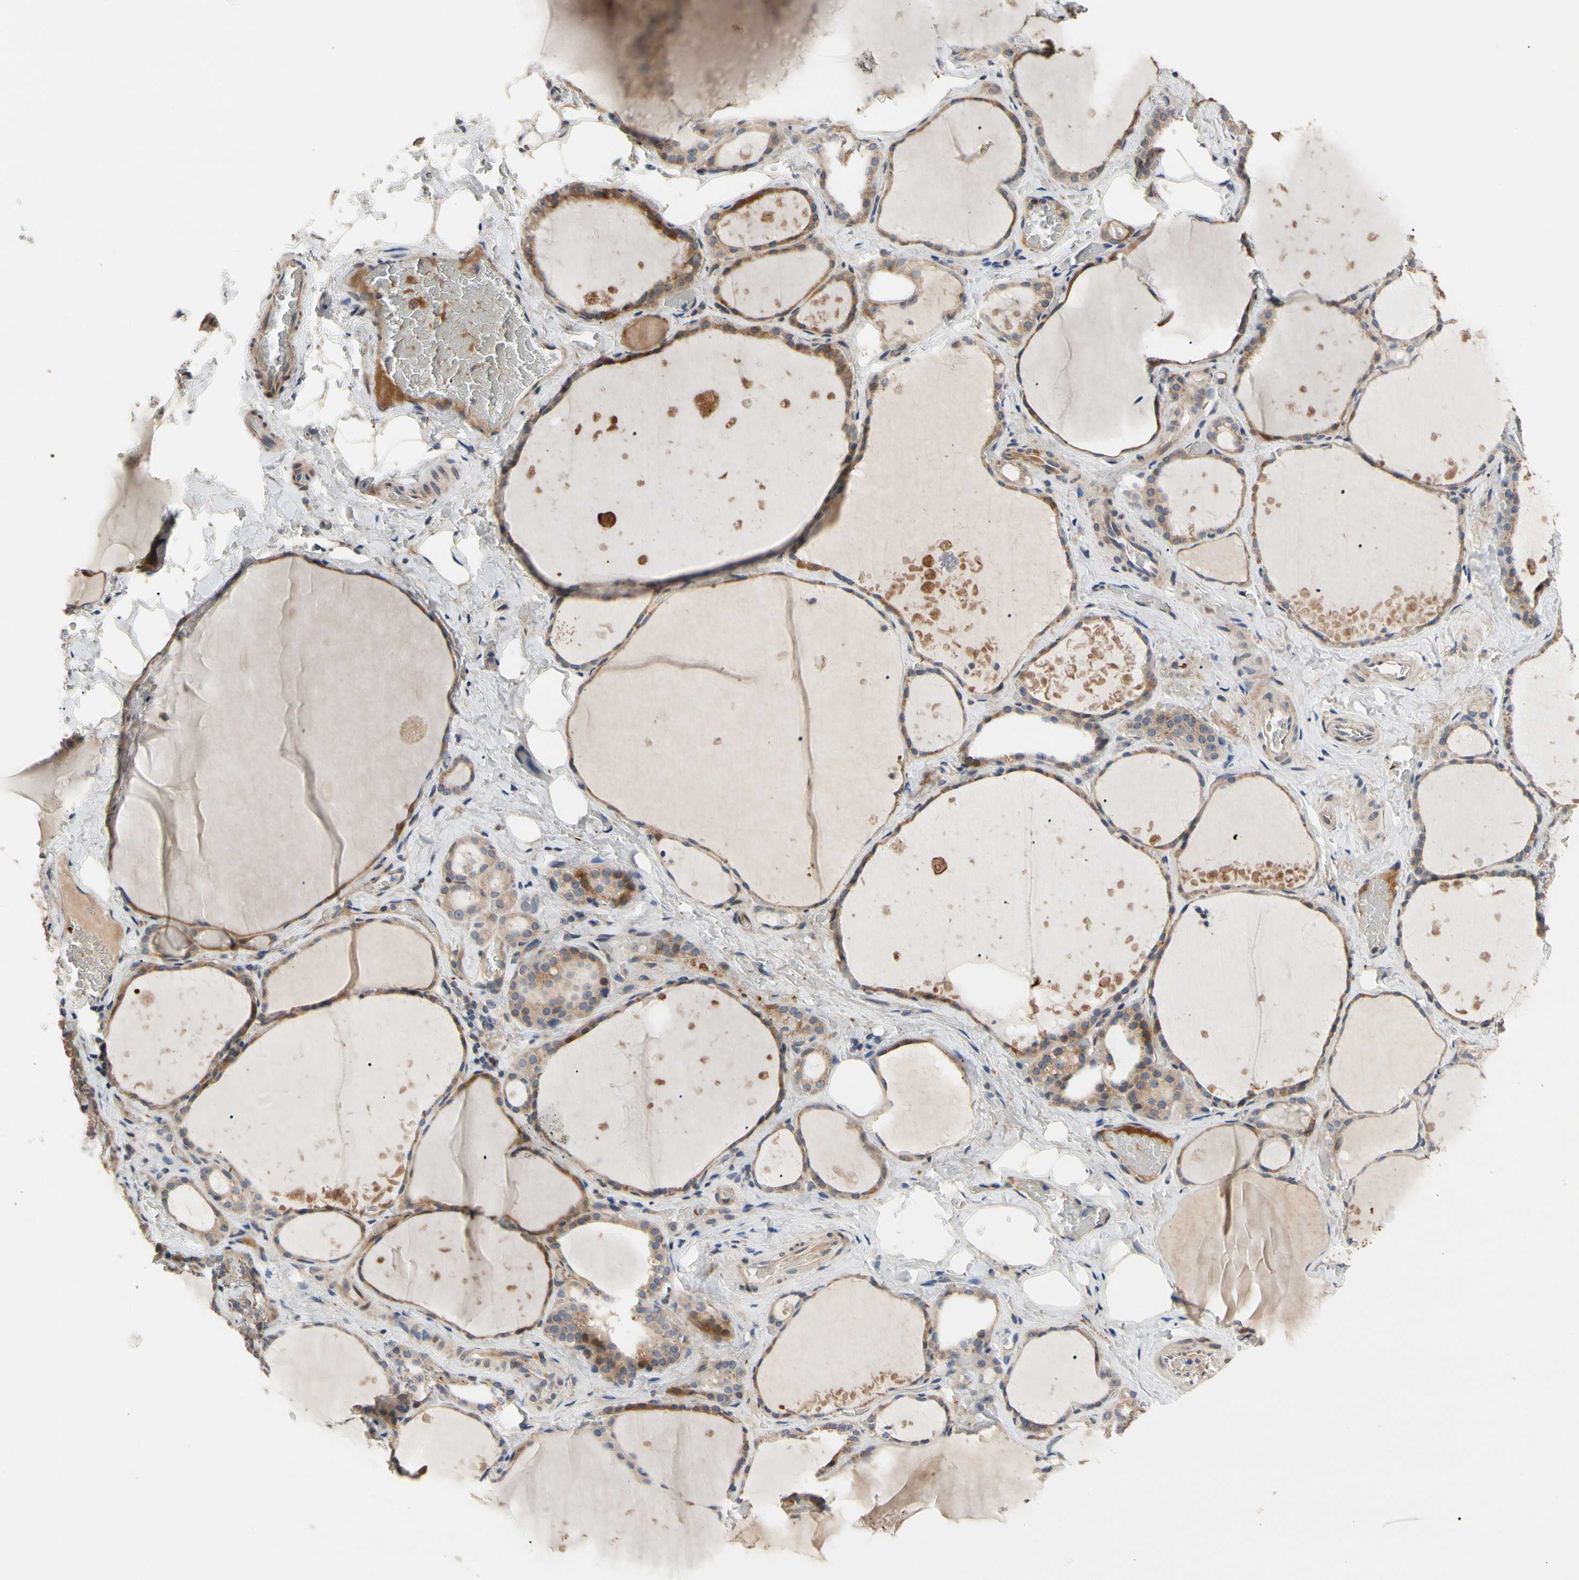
{"staining": {"intensity": "moderate", "quantity": ">75%", "location": "cytoplasmic/membranous"}, "tissue": "thyroid gland", "cell_type": "Glandular cells", "image_type": "normal", "snomed": [{"axis": "morphology", "description": "Normal tissue, NOS"}, {"axis": "topography", "description": "Thyroid gland"}], "caption": "A brown stain shows moderate cytoplasmic/membranous staining of a protein in glandular cells of unremarkable human thyroid gland. (Brightfield microscopy of DAB IHC at high magnification).", "gene": "HMGCR", "patient": {"sex": "male", "age": 61}}